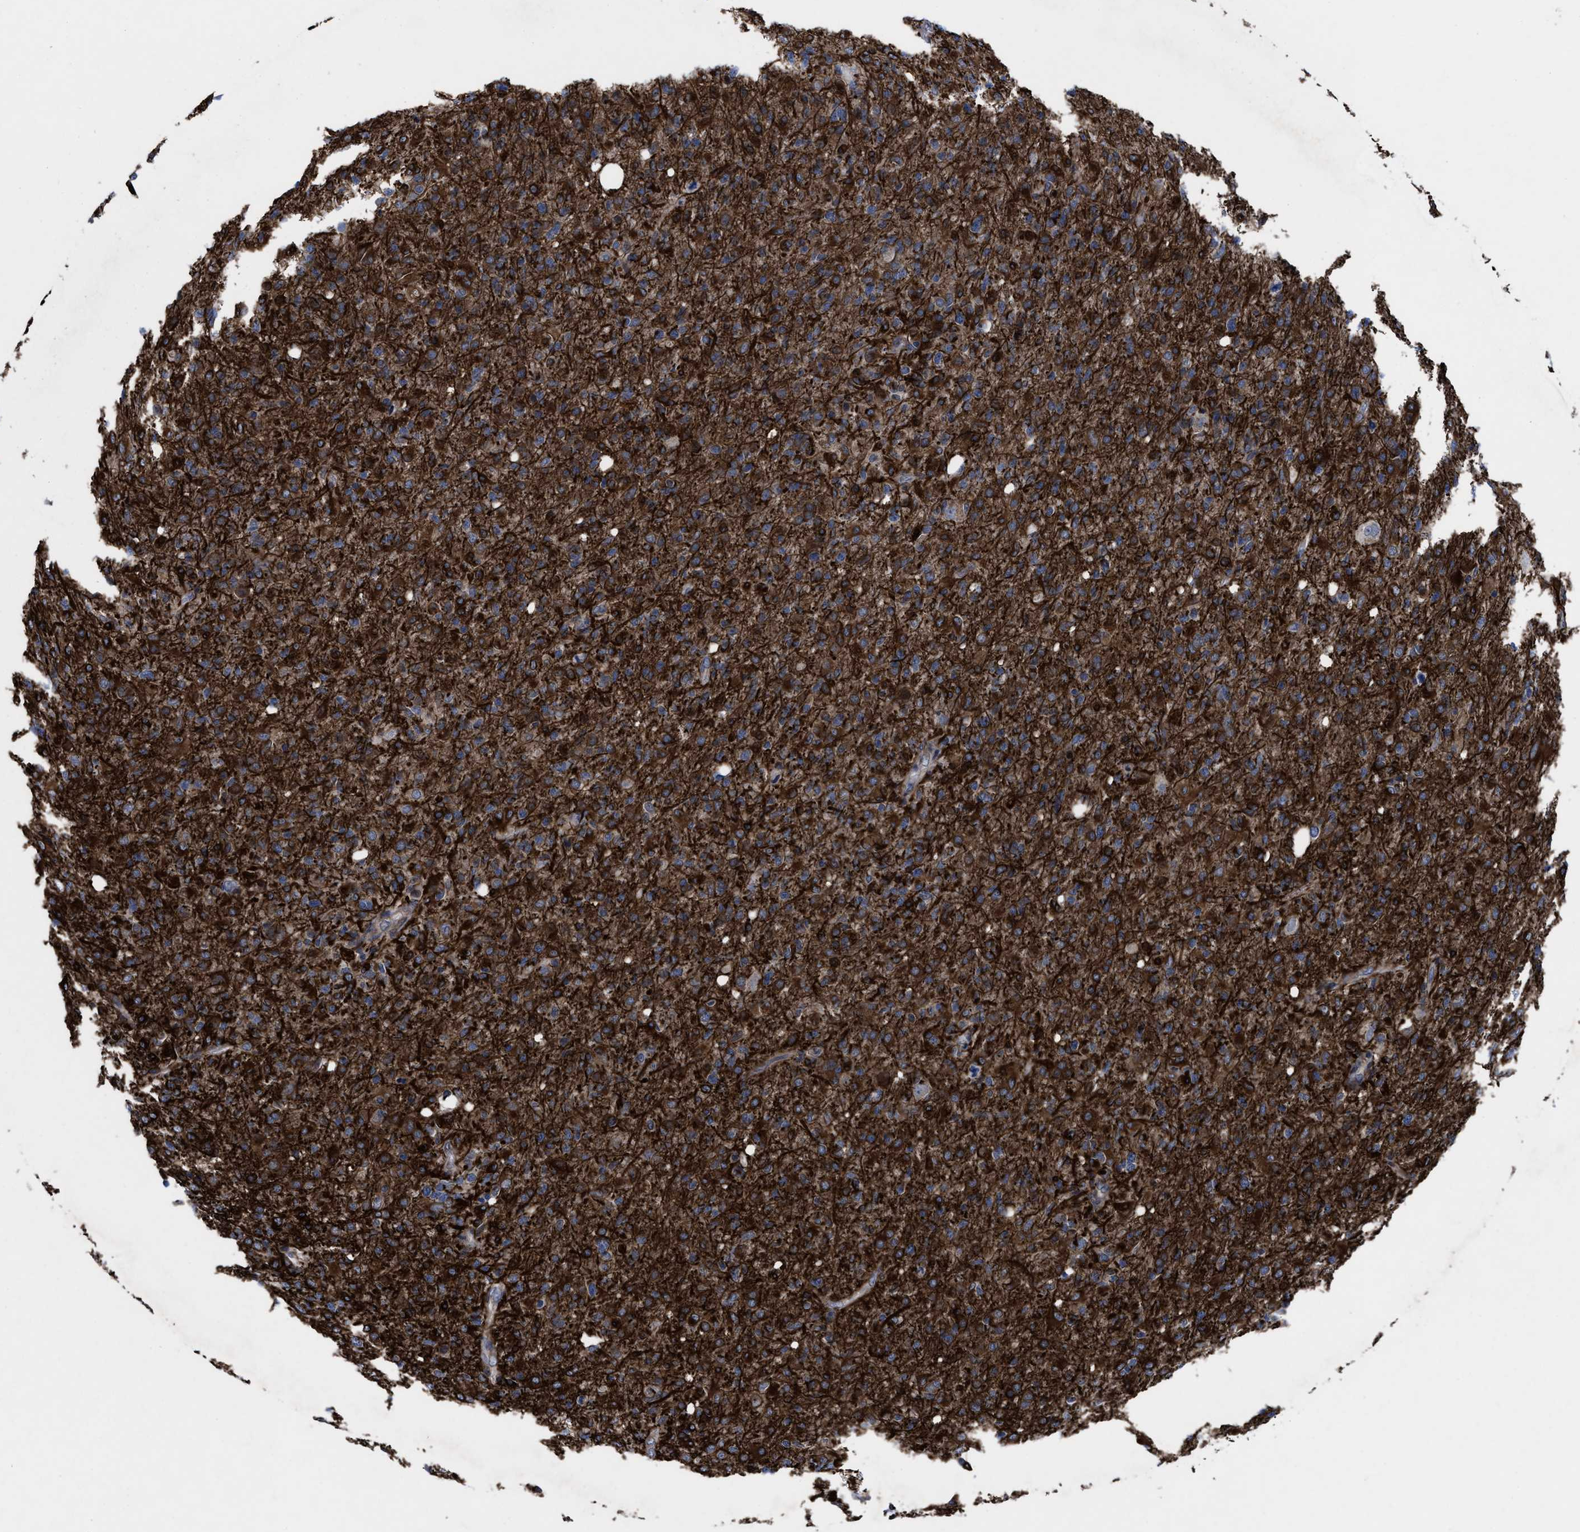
{"staining": {"intensity": "strong", "quantity": ">75%", "location": "cytoplasmic/membranous"}, "tissue": "glioma", "cell_type": "Tumor cells", "image_type": "cancer", "snomed": [{"axis": "morphology", "description": "Glioma, malignant, High grade"}, {"axis": "topography", "description": "Brain"}], "caption": "This photomicrograph demonstrates immunohistochemistry staining of human glioma, with high strong cytoplasmic/membranous positivity in about >75% of tumor cells.", "gene": "MRPL50", "patient": {"sex": "female", "age": 57}}